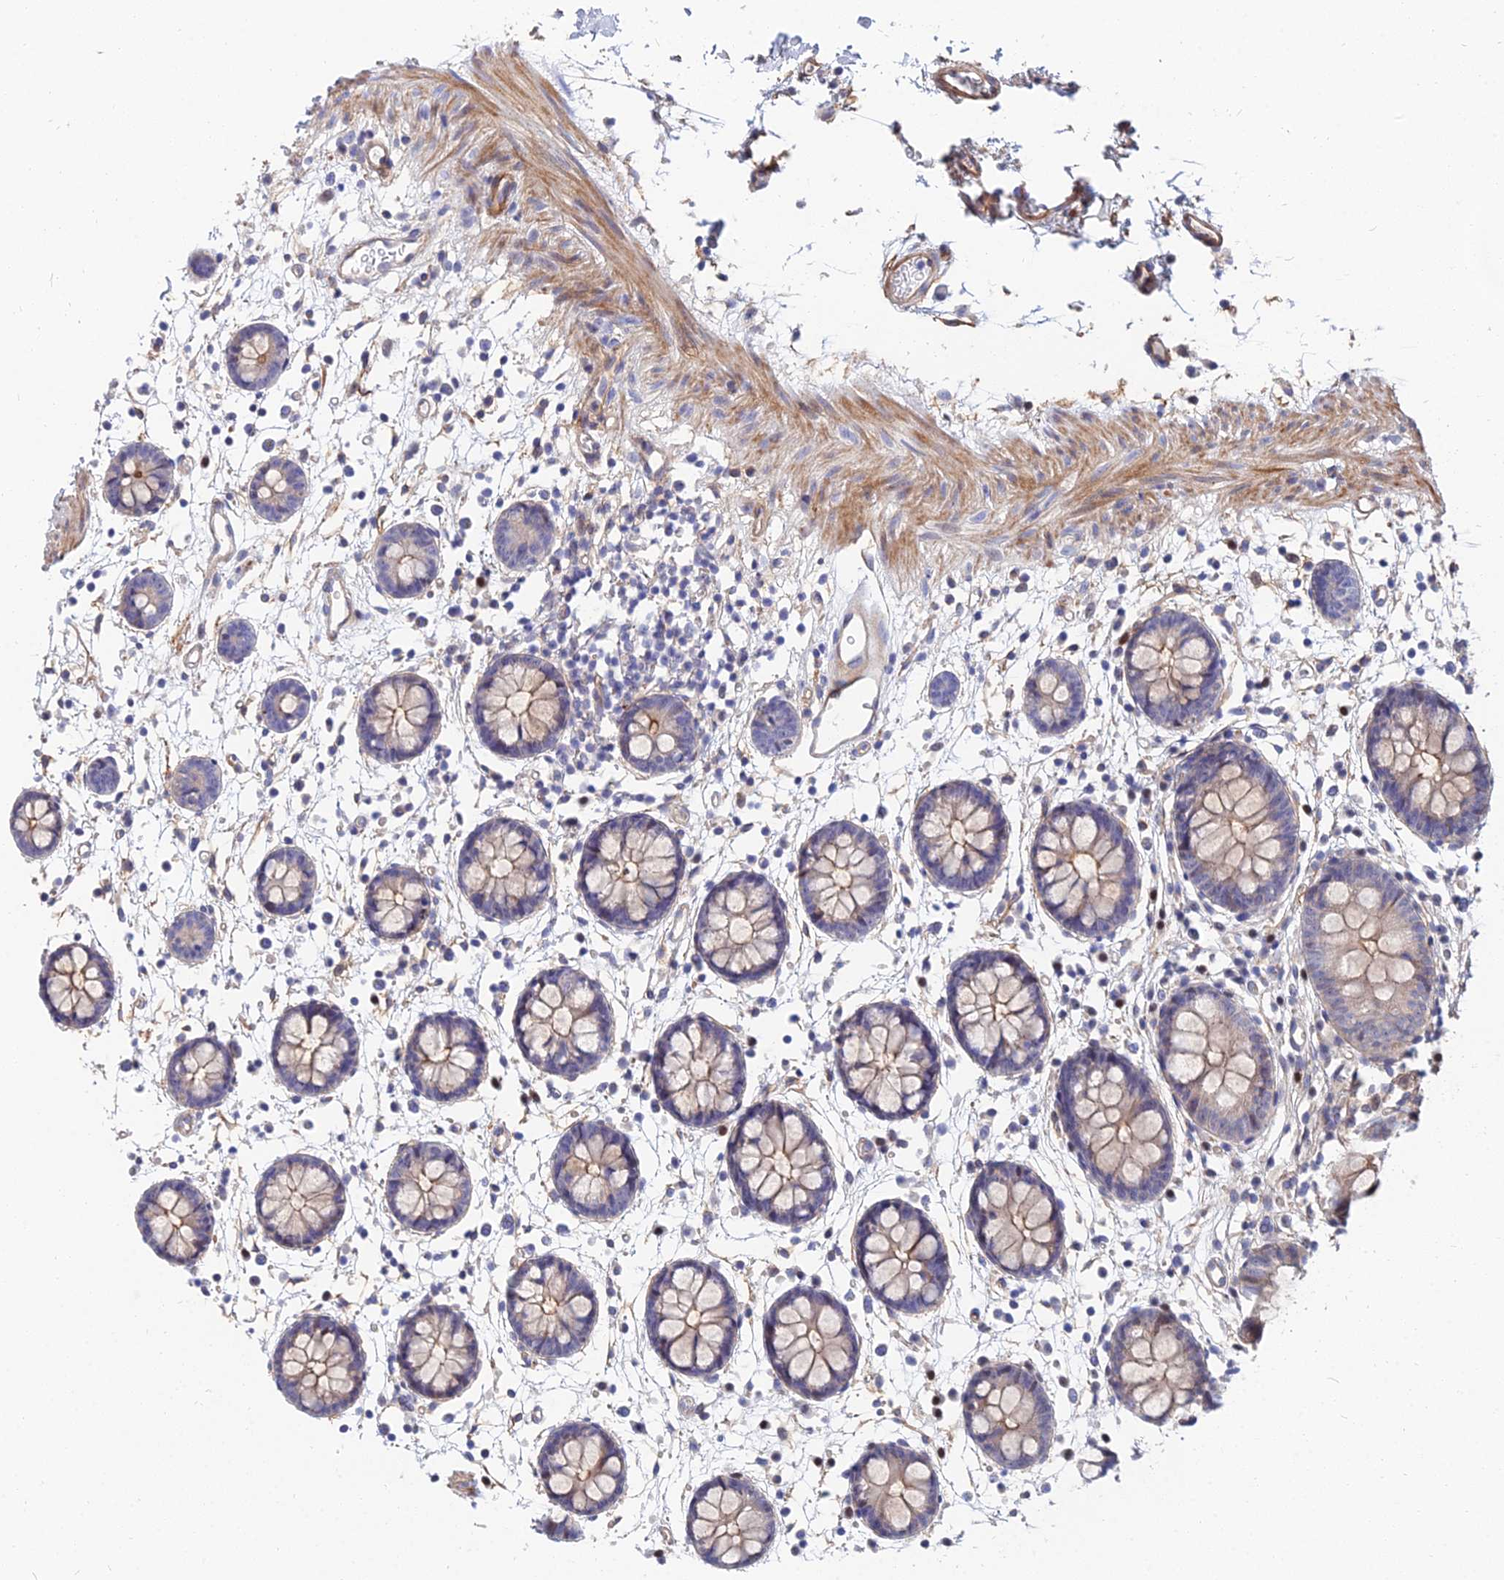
{"staining": {"intensity": "moderate", "quantity": ">75%", "location": "cytoplasmic/membranous"}, "tissue": "colon", "cell_type": "Endothelial cells", "image_type": "normal", "snomed": [{"axis": "morphology", "description": "Normal tissue, NOS"}, {"axis": "topography", "description": "Colon"}], "caption": "Protein staining of normal colon displays moderate cytoplasmic/membranous staining in about >75% of endothelial cells. (DAB (3,3'-diaminobenzidine) IHC with brightfield microscopy, high magnification).", "gene": "TRIM43B", "patient": {"sex": "male", "age": 56}}